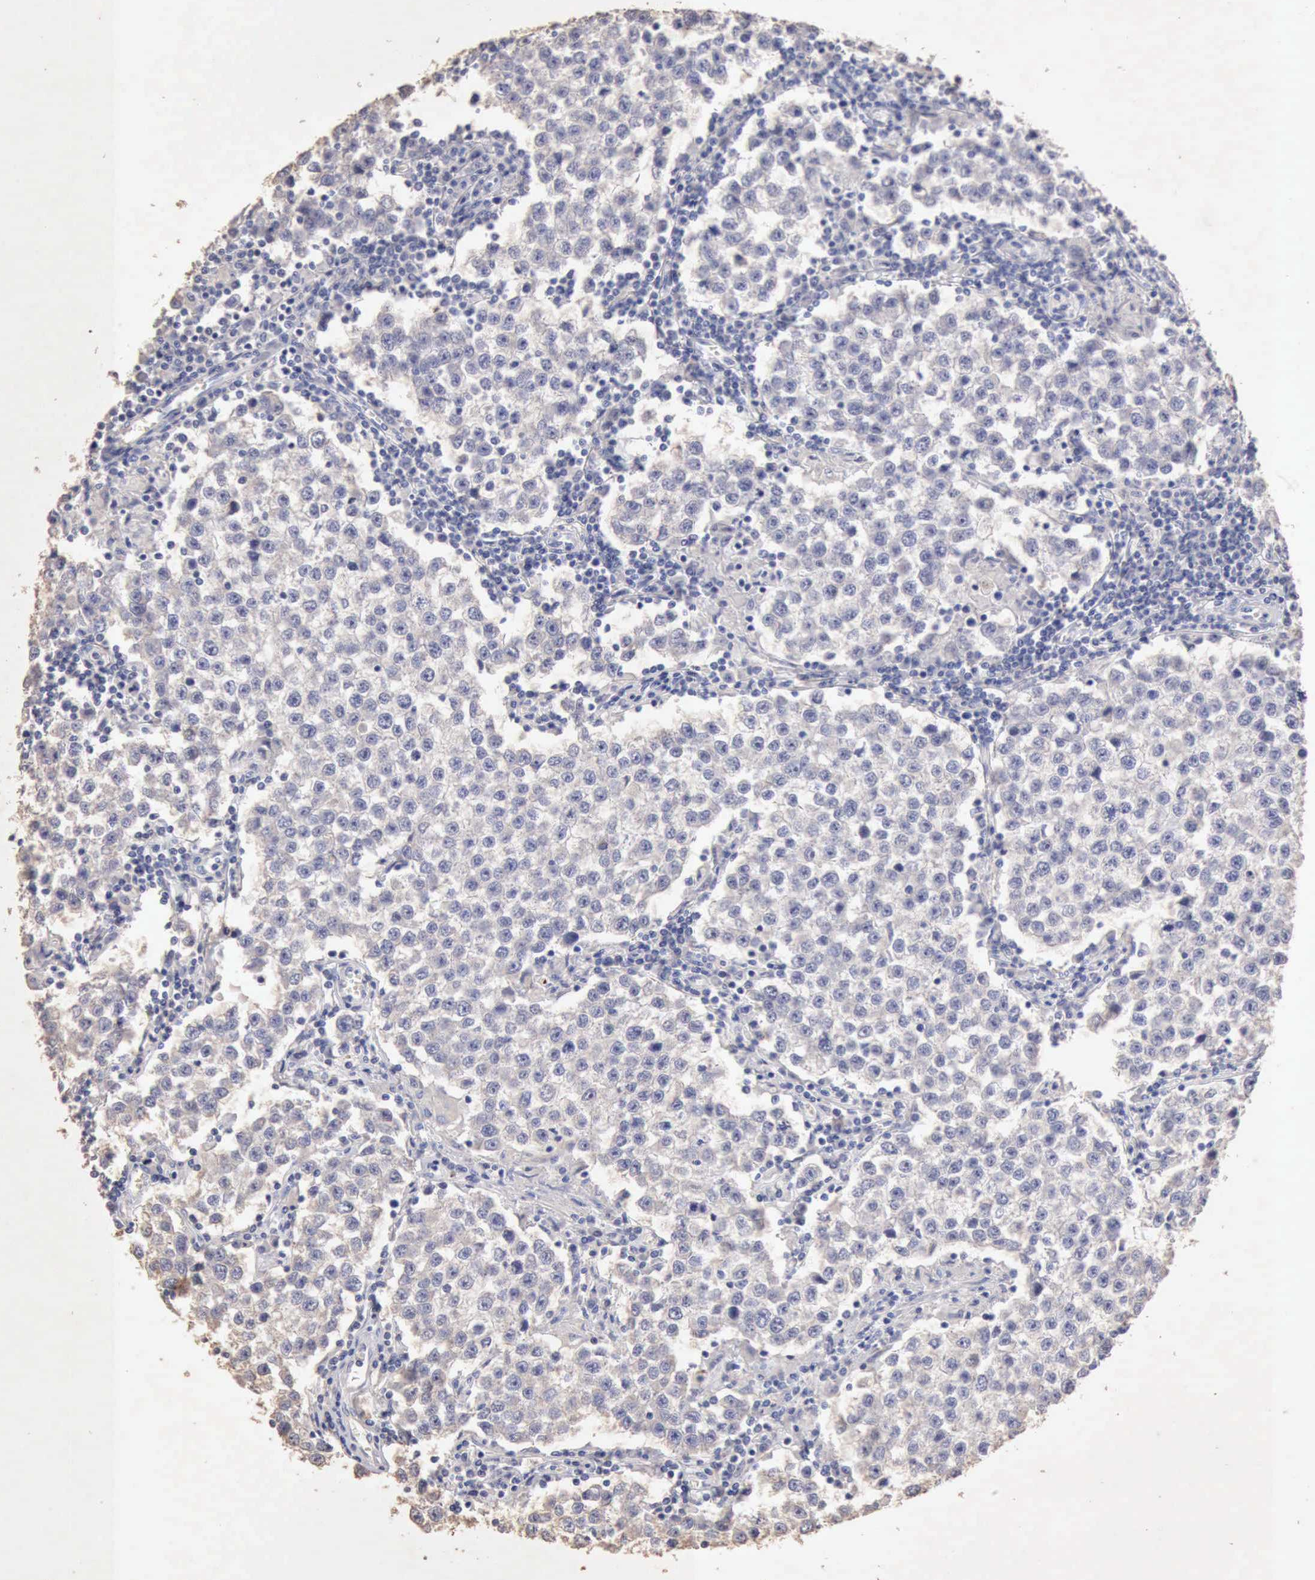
{"staining": {"intensity": "negative", "quantity": "none", "location": "none"}, "tissue": "testis cancer", "cell_type": "Tumor cells", "image_type": "cancer", "snomed": [{"axis": "morphology", "description": "Seminoma, NOS"}, {"axis": "topography", "description": "Testis"}], "caption": "Seminoma (testis) stained for a protein using IHC shows no positivity tumor cells.", "gene": "KRT6B", "patient": {"sex": "male", "age": 36}}